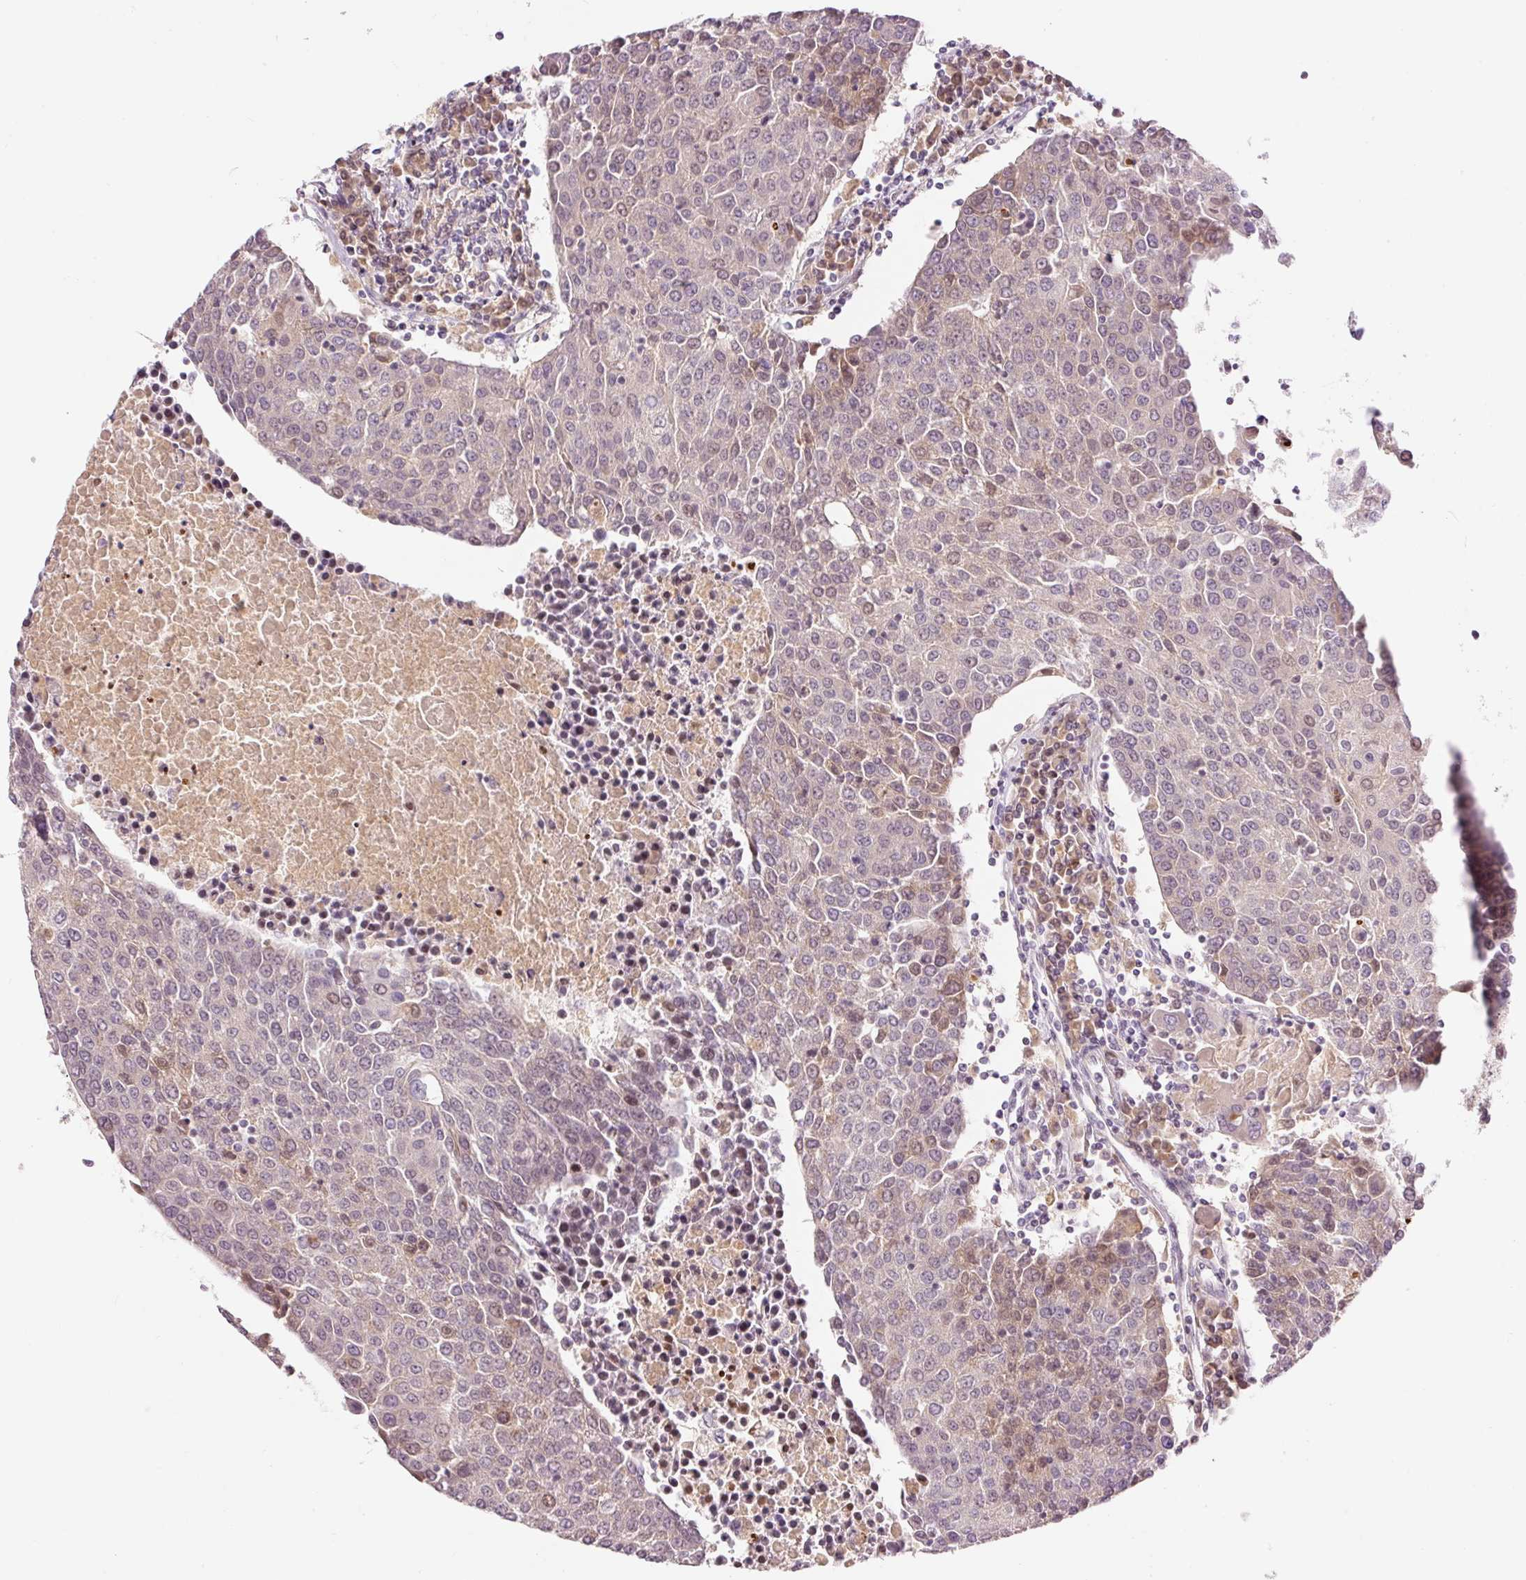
{"staining": {"intensity": "weak", "quantity": "<25%", "location": "cytoplasmic/membranous"}, "tissue": "urothelial cancer", "cell_type": "Tumor cells", "image_type": "cancer", "snomed": [{"axis": "morphology", "description": "Urothelial carcinoma, High grade"}, {"axis": "topography", "description": "Urinary bladder"}], "caption": "Human urothelial cancer stained for a protein using IHC exhibits no positivity in tumor cells.", "gene": "ABHD11", "patient": {"sex": "female", "age": 85}}